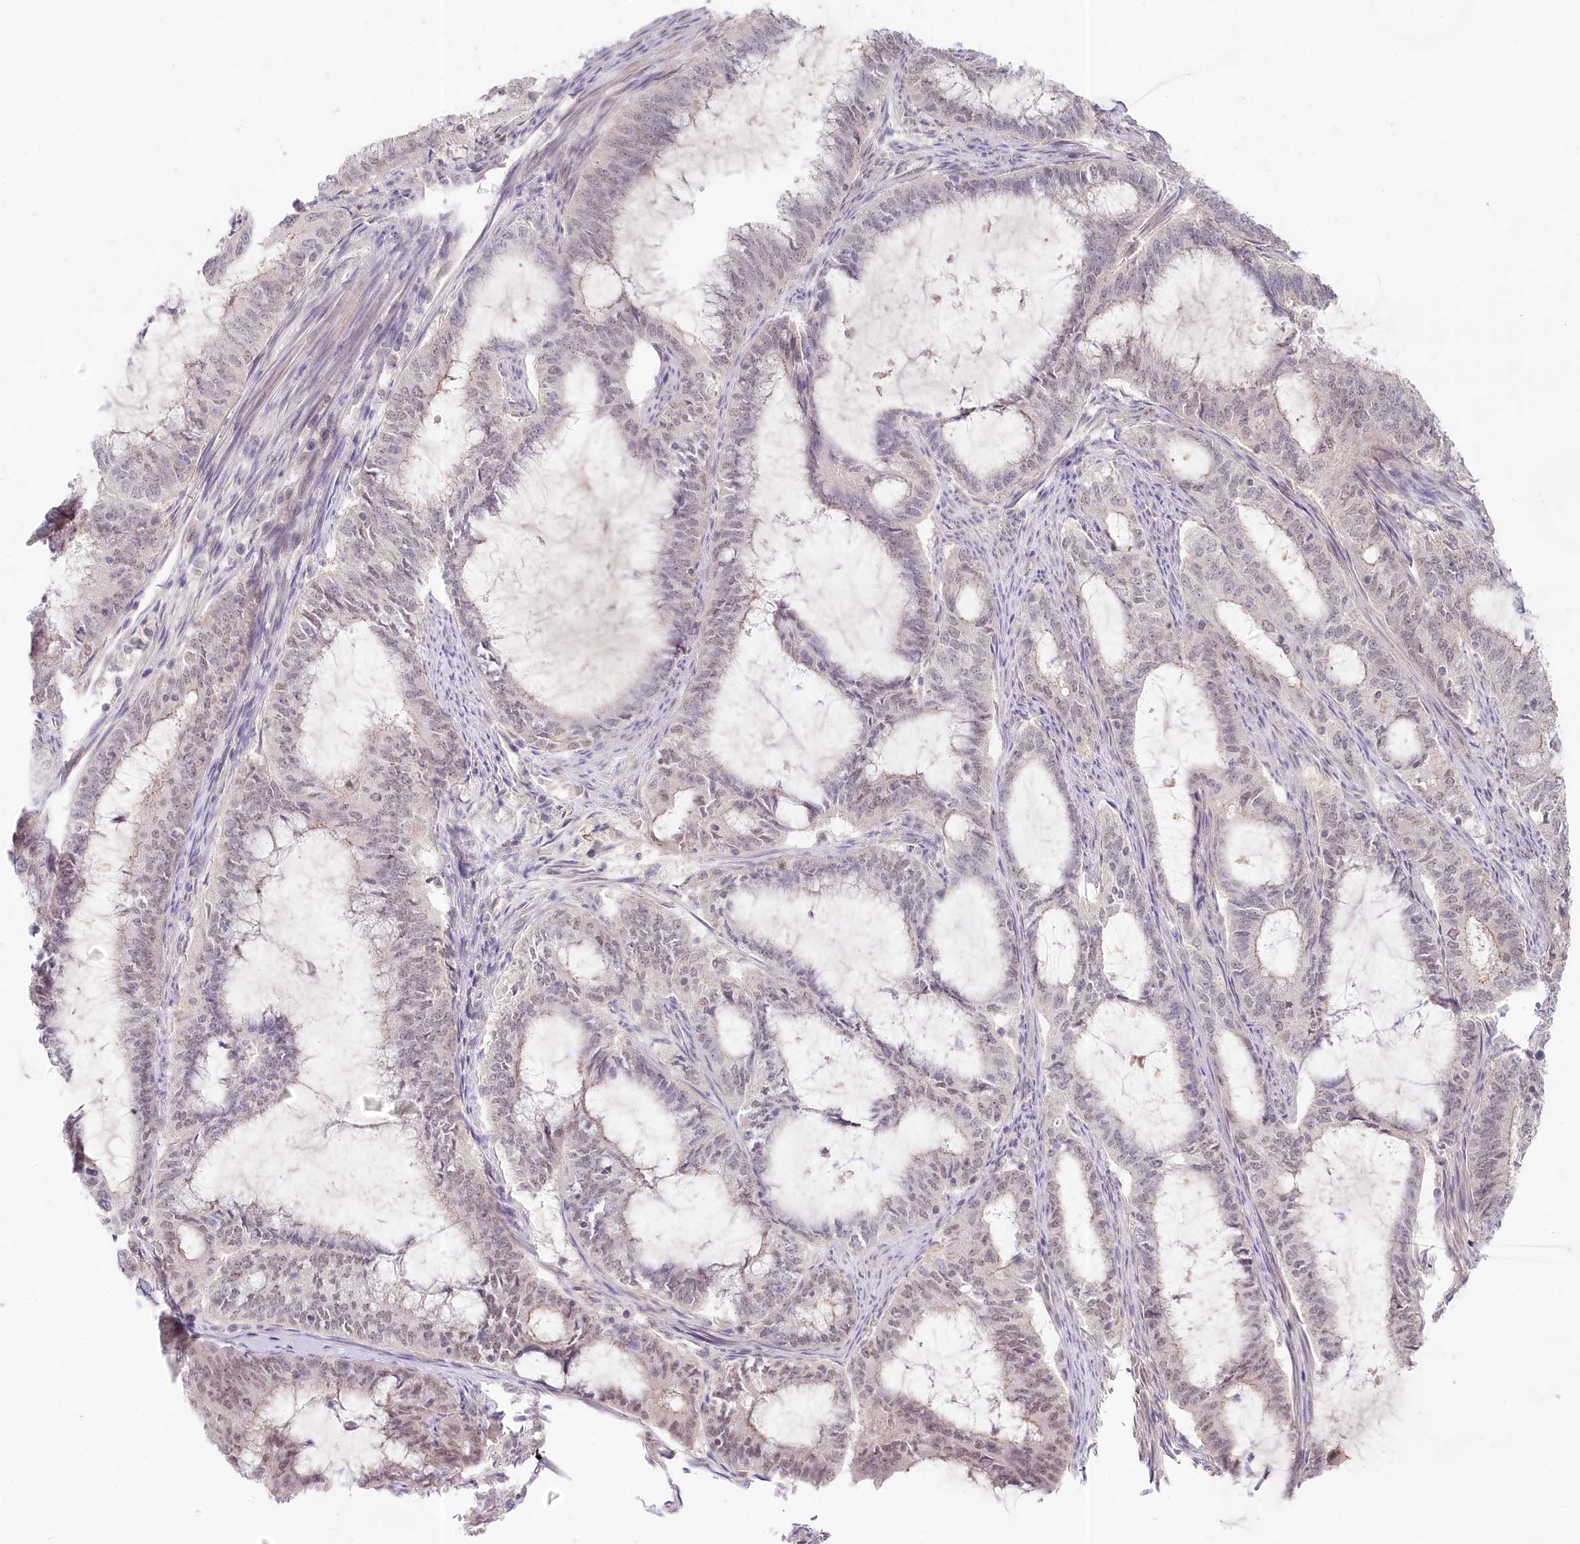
{"staining": {"intensity": "negative", "quantity": "none", "location": "none"}, "tissue": "endometrial cancer", "cell_type": "Tumor cells", "image_type": "cancer", "snomed": [{"axis": "morphology", "description": "Adenocarcinoma, NOS"}, {"axis": "topography", "description": "Endometrium"}], "caption": "Tumor cells show no significant protein staining in endometrial adenocarcinoma. The staining was performed using DAB (3,3'-diaminobenzidine) to visualize the protein expression in brown, while the nuclei were stained in blue with hematoxylin (Magnification: 20x).", "gene": "AMTN", "patient": {"sex": "female", "age": 51}}